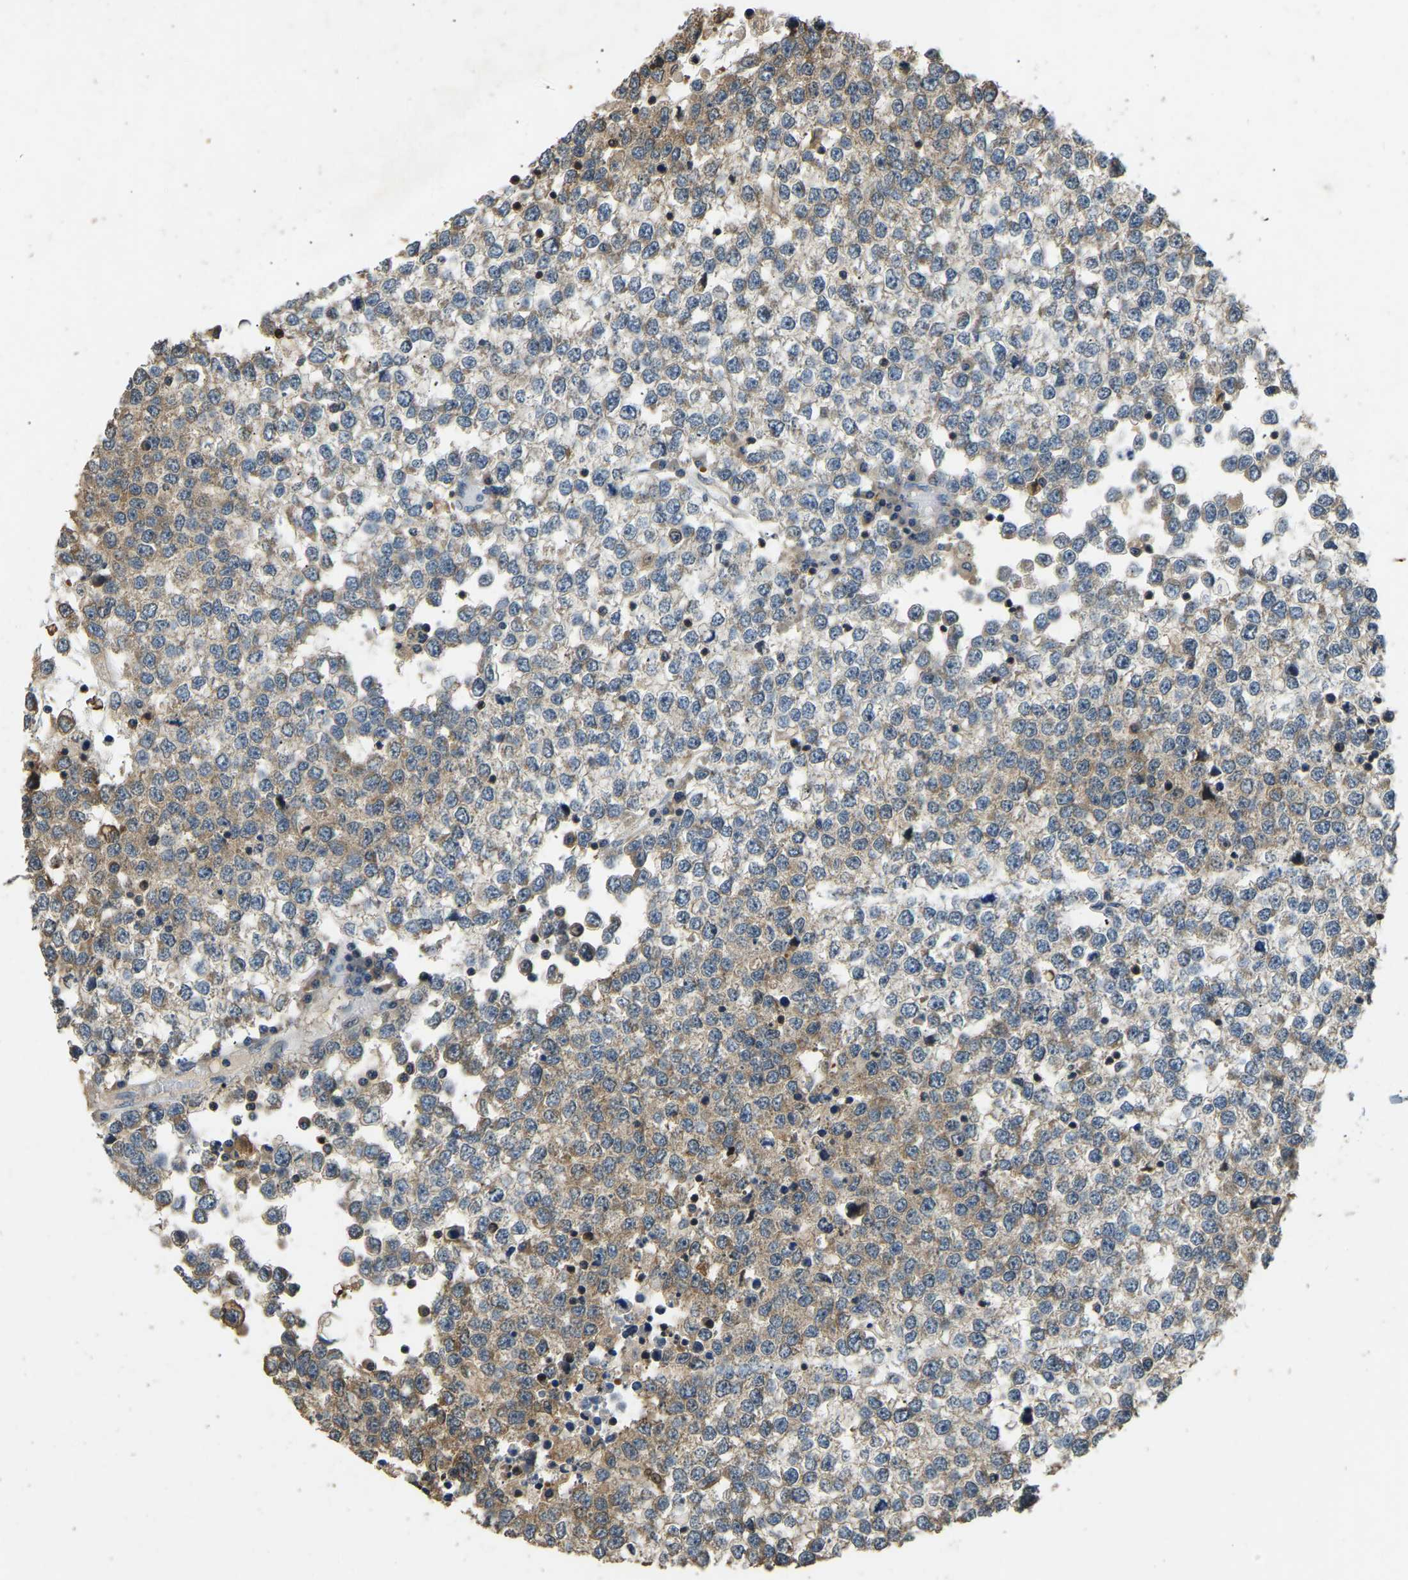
{"staining": {"intensity": "strong", "quantity": "25%-75%", "location": "cytoplasmic/membranous"}, "tissue": "testis cancer", "cell_type": "Tumor cells", "image_type": "cancer", "snomed": [{"axis": "morphology", "description": "Seminoma, NOS"}, {"axis": "topography", "description": "Testis"}], "caption": "Human testis cancer stained with a protein marker exhibits strong staining in tumor cells.", "gene": "TUFM", "patient": {"sex": "male", "age": 65}}